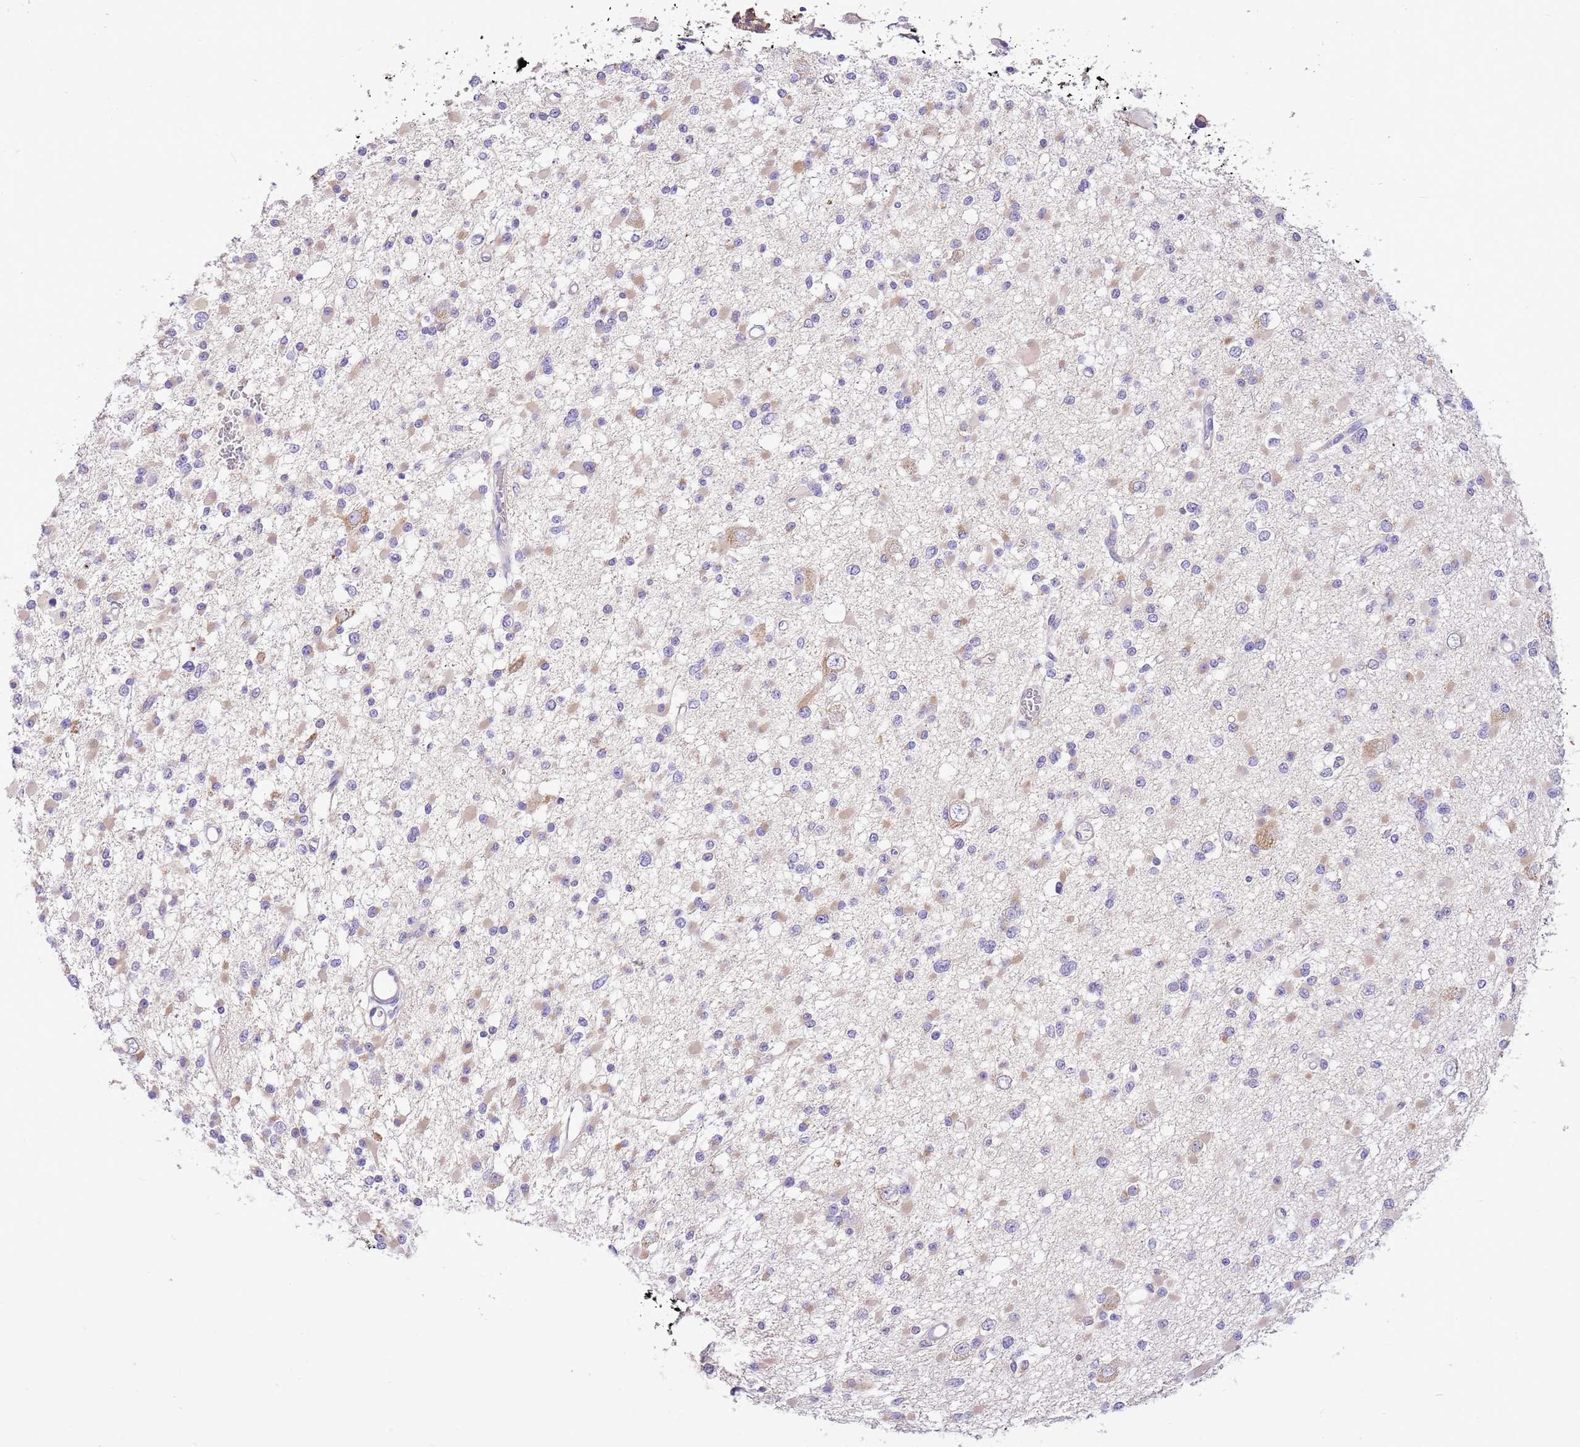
{"staining": {"intensity": "weak", "quantity": "<25%", "location": "cytoplasmic/membranous"}, "tissue": "glioma", "cell_type": "Tumor cells", "image_type": "cancer", "snomed": [{"axis": "morphology", "description": "Glioma, malignant, Low grade"}, {"axis": "topography", "description": "Brain"}], "caption": "Protein analysis of glioma displays no significant positivity in tumor cells. The staining was performed using DAB (3,3'-diaminobenzidine) to visualize the protein expression in brown, while the nuclei were stained in blue with hematoxylin (Magnification: 20x).", "gene": "GLCE", "patient": {"sex": "female", "age": 22}}